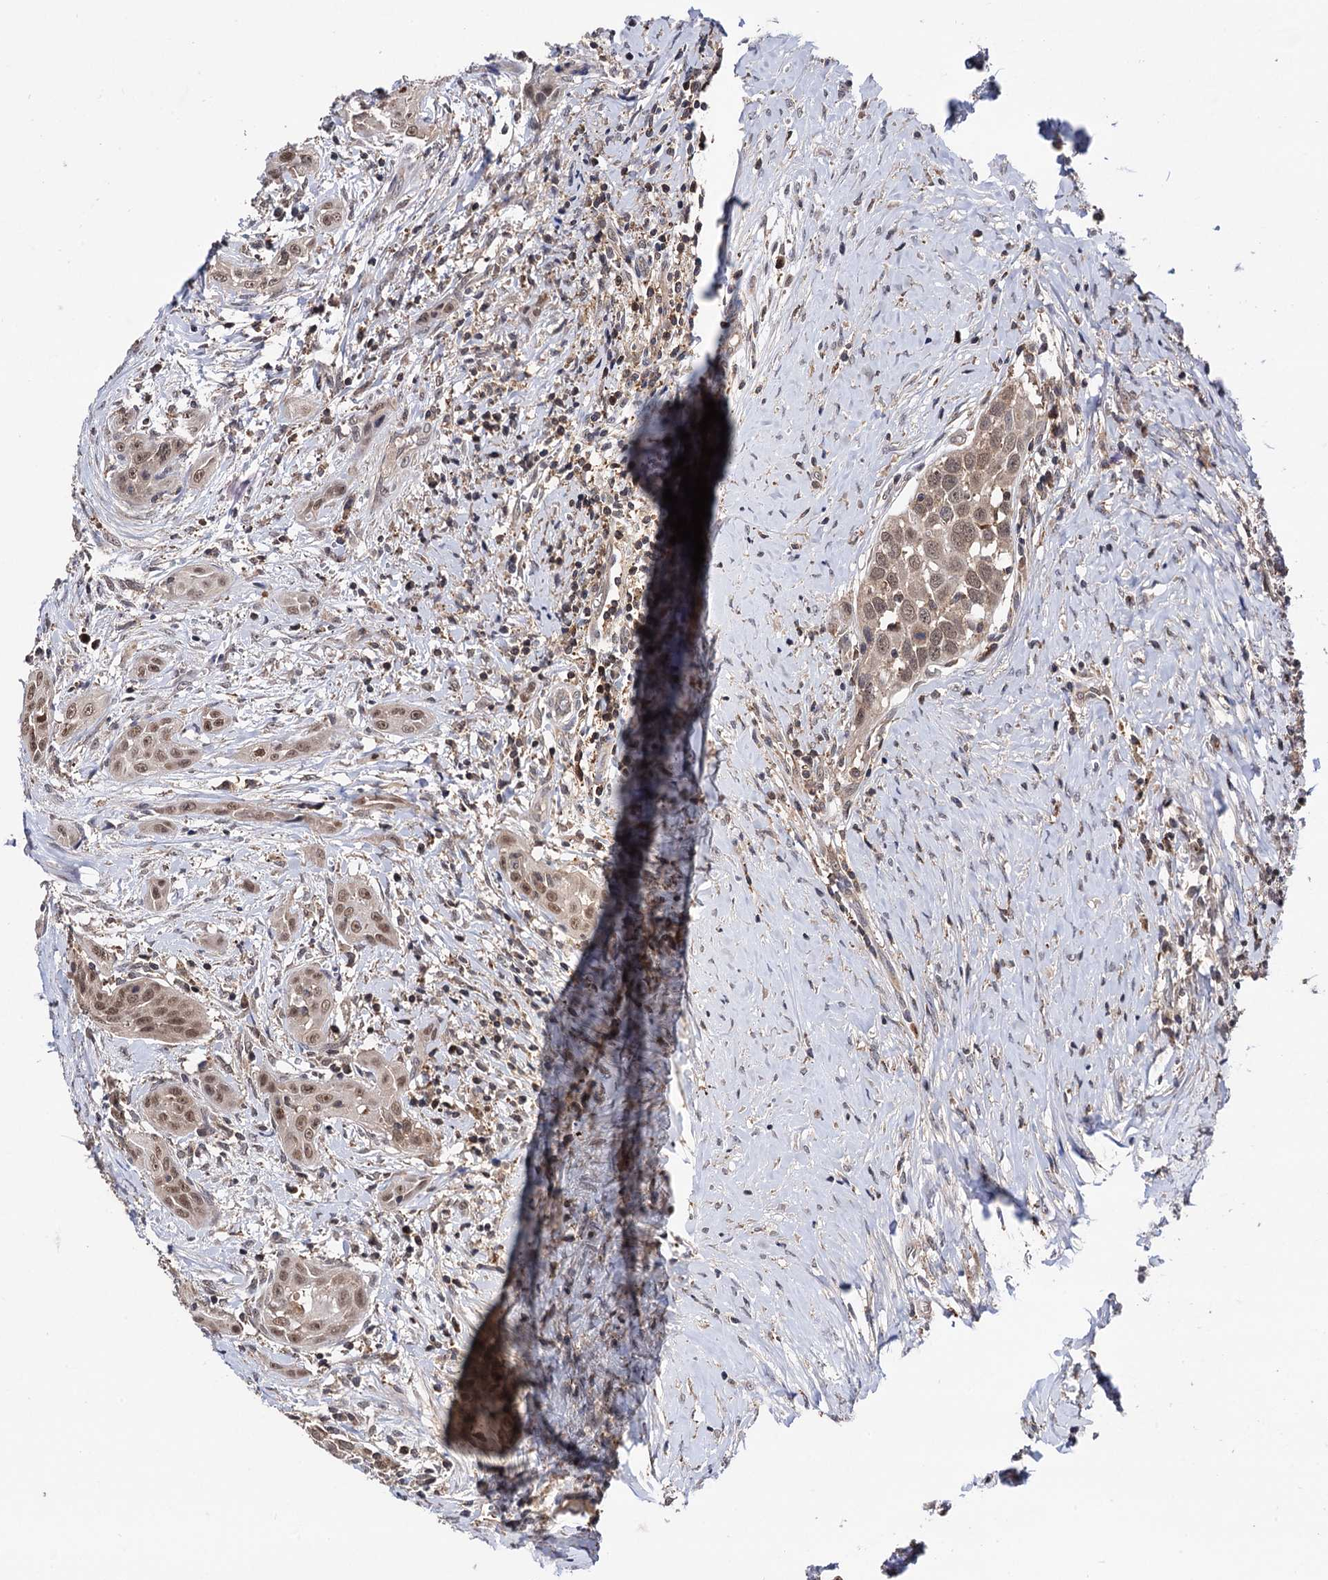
{"staining": {"intensity": "moderate", "quantity": ">75%", "location": "nuclear"}, "tissue": "head and neck cancer", "cell_type": "Tumor cells", "image_type": "cancer", "snomed": [{"axis": "morphology", "description": "Squamous cell carcinoma, NOS"}, {"axis": "topography", "description": "Oral tissue"}, {"axis": "topography", "description": "Head-Neck"}], "caption": "High-power microscopy captured an immunohistochemistry (IHC) micrograph of head and neck cancer, revealing moderate nuclear expression in about >75% of tumor cells.", "gene": "MICAL2", "patient": {"sex": "female", "age": 50}}